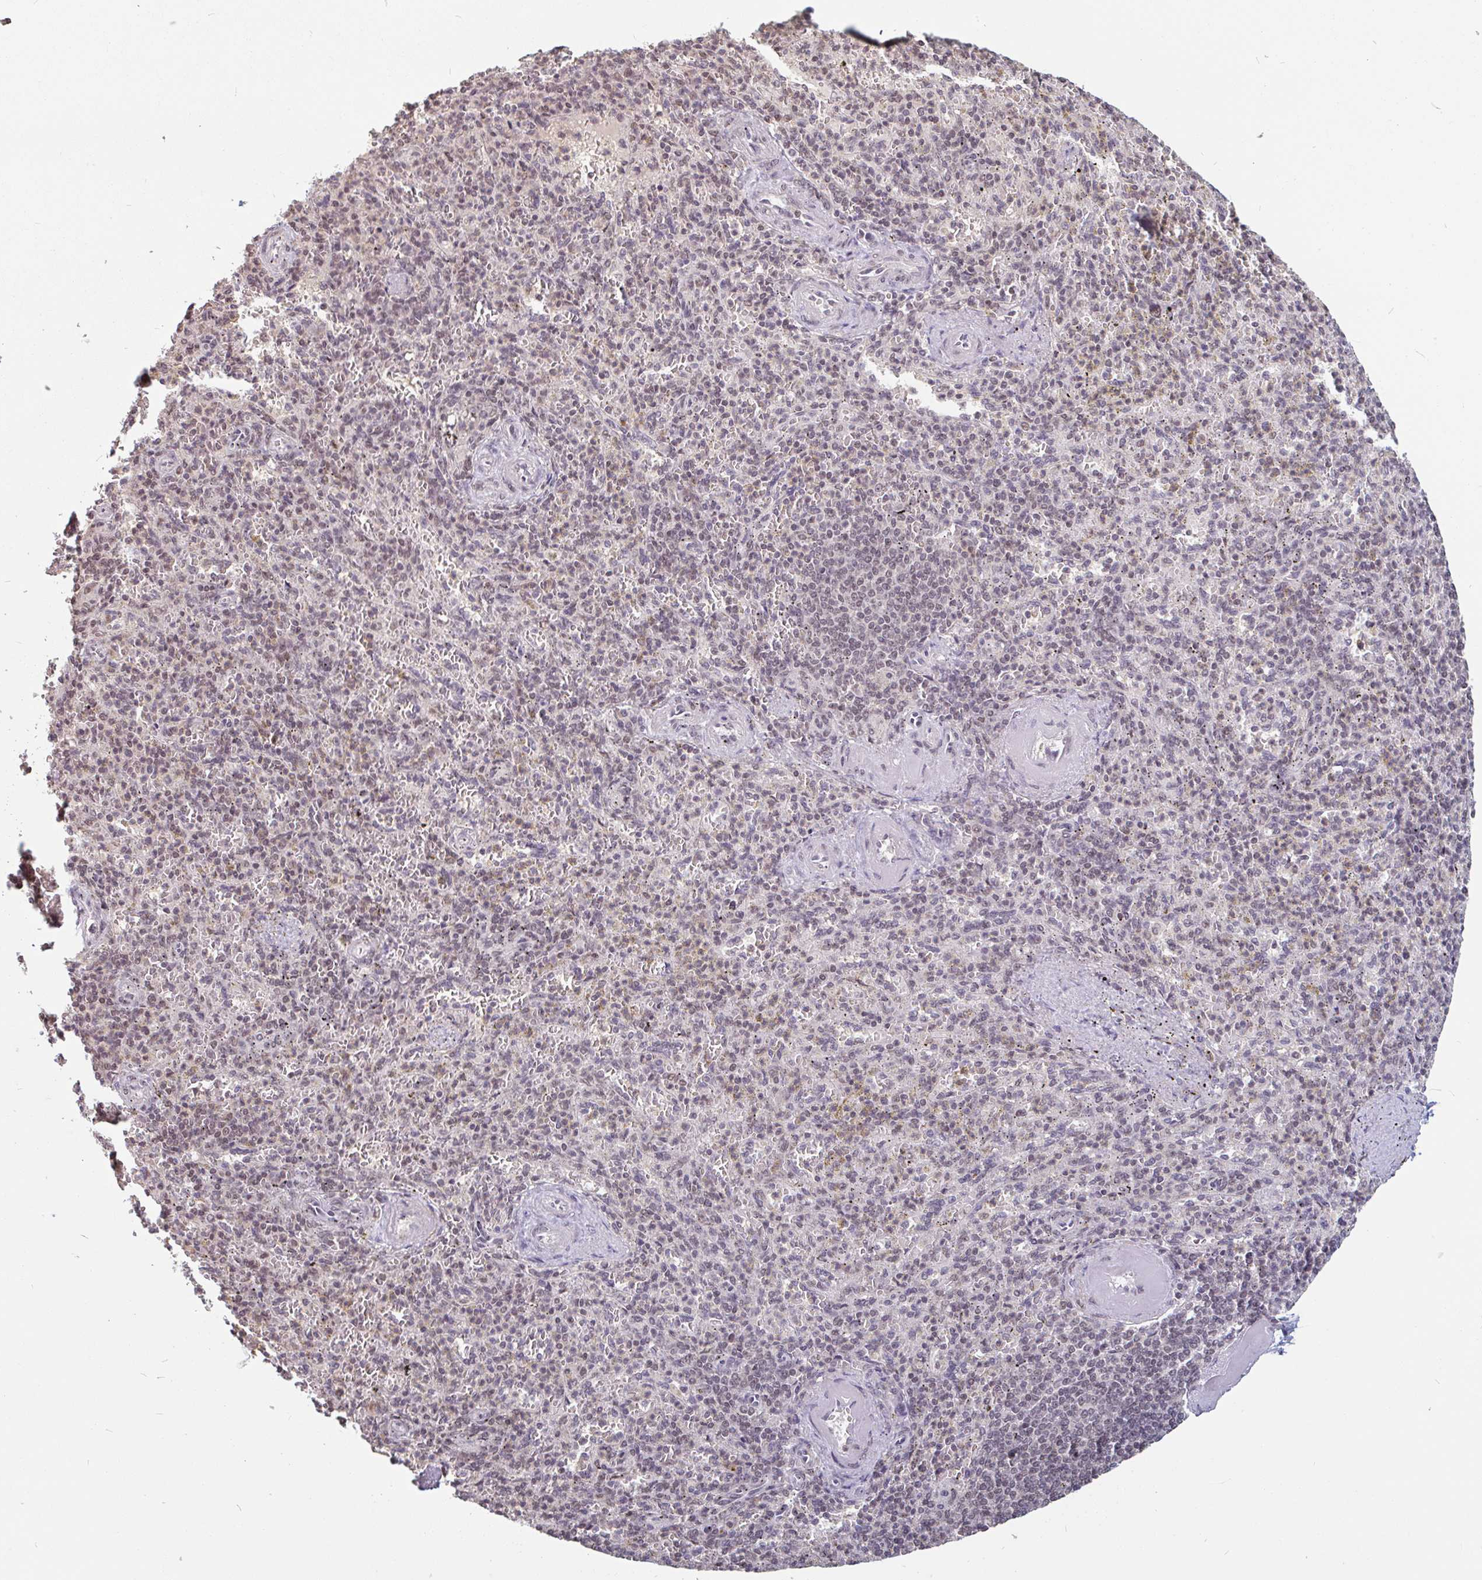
{"staining": {"intensity": "moderate", "quantity": "25%-75%", "location": "nuclear"}, "tissue": "spleen", "cell_type": "Cells in red pulp", "image_type": "normal", "snomed": [{"axis": "morphology", "description": "Normal tissue, NOS"}, {"axis": "topography", "description": "Spleen"}], "caption": "Normal spleen exhibits moderate nuclear positivity in about 25%-75% of cells in red pulp, visualized by immunohistochemistry.", "gene": "DR1", "patient": {"sex": "female", "age": 74}}